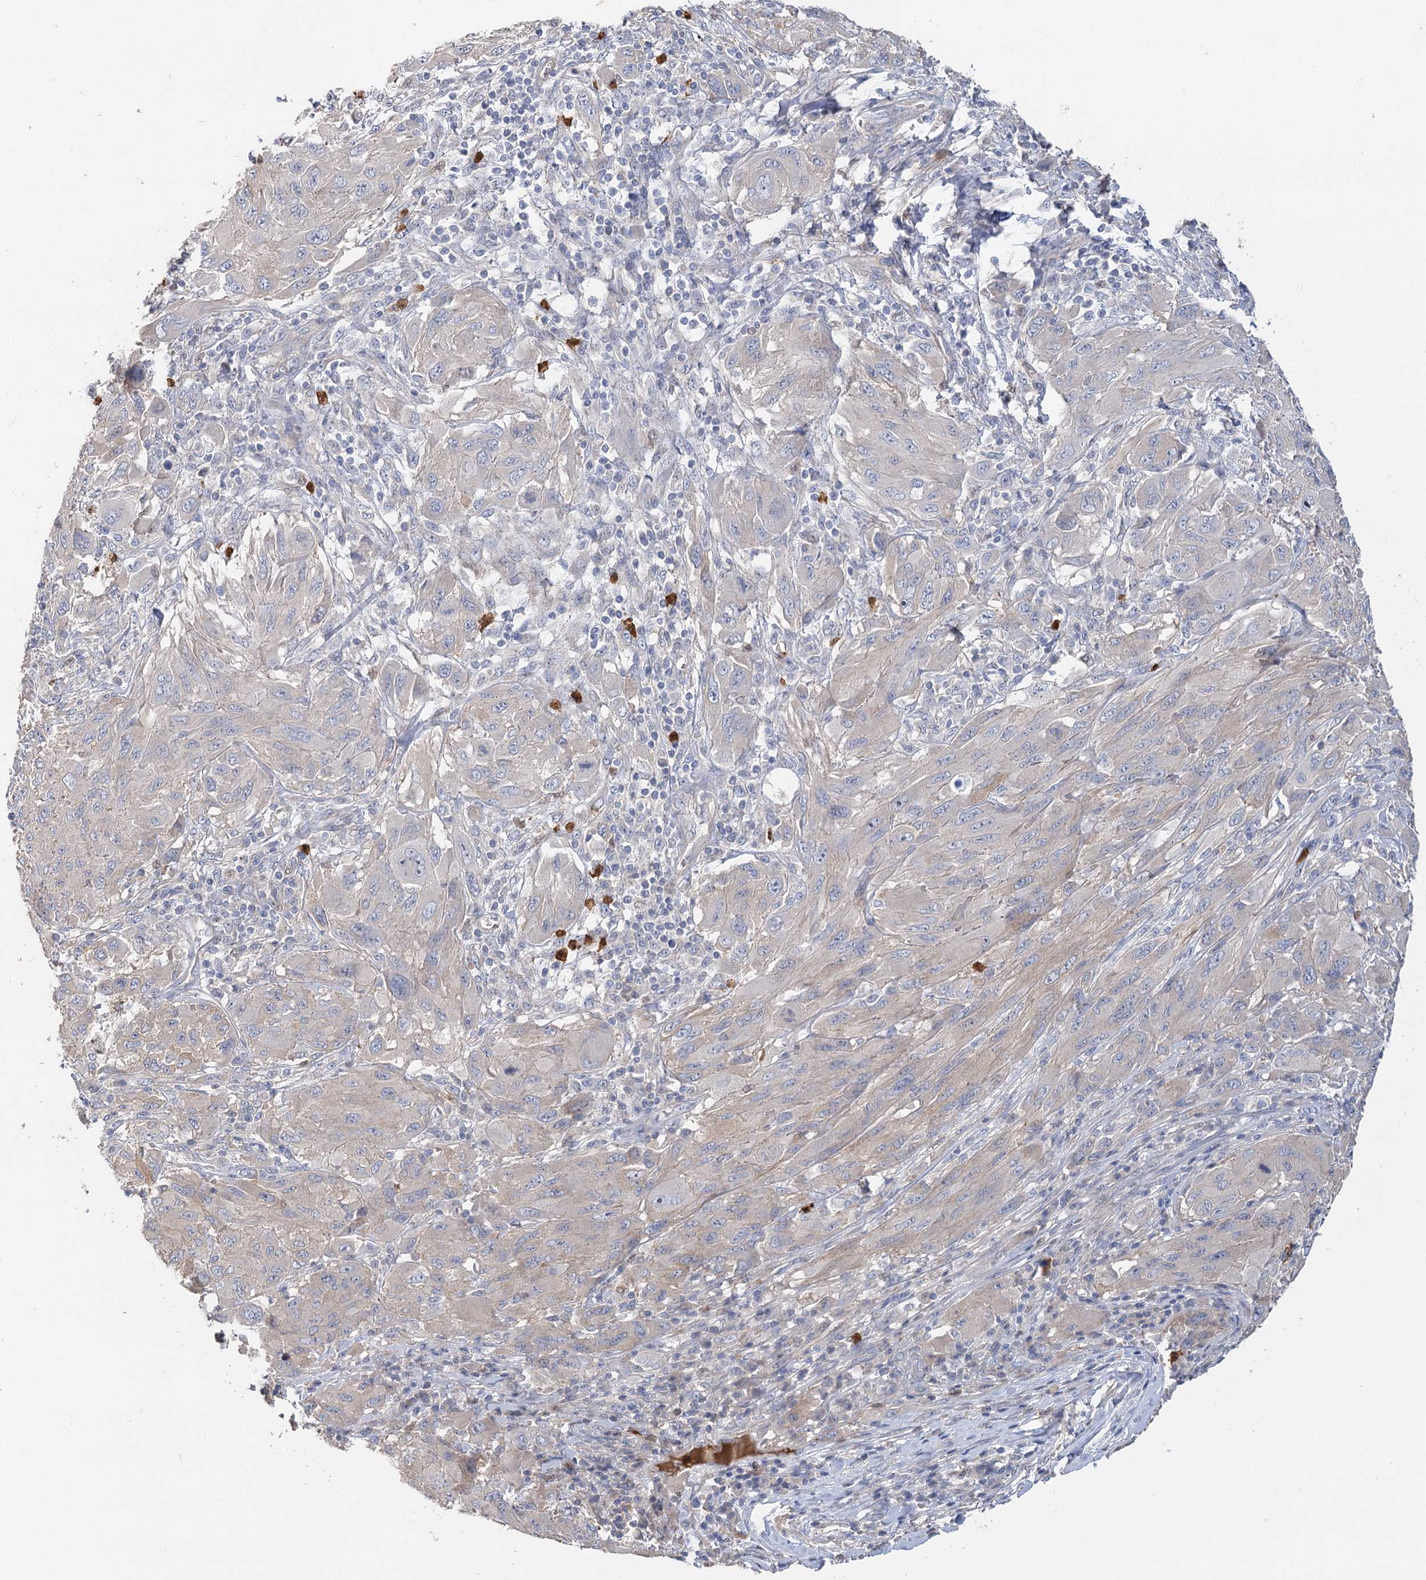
{"staining": {"intensity": "negative", "quantity": "none", "location": "none"}, "tissue": "melanoma", "cell_type": "Tumor cells", "image_type": "cancer", "snomed": [{"axis": "morphology", "description": "Malignant melanoma, NOS"}, {"axis": "topography", "description": "Skin"}], "caption": "Immunohistochemistry photomicrograph of neoplastic tissue: melanoma stained with DAB (3,3'-diaminobenzidine) exhibits no significant protein staining in tumor cells.", "gene": "EPB41L5", "patient": {"sex": "female", "age": 91}}